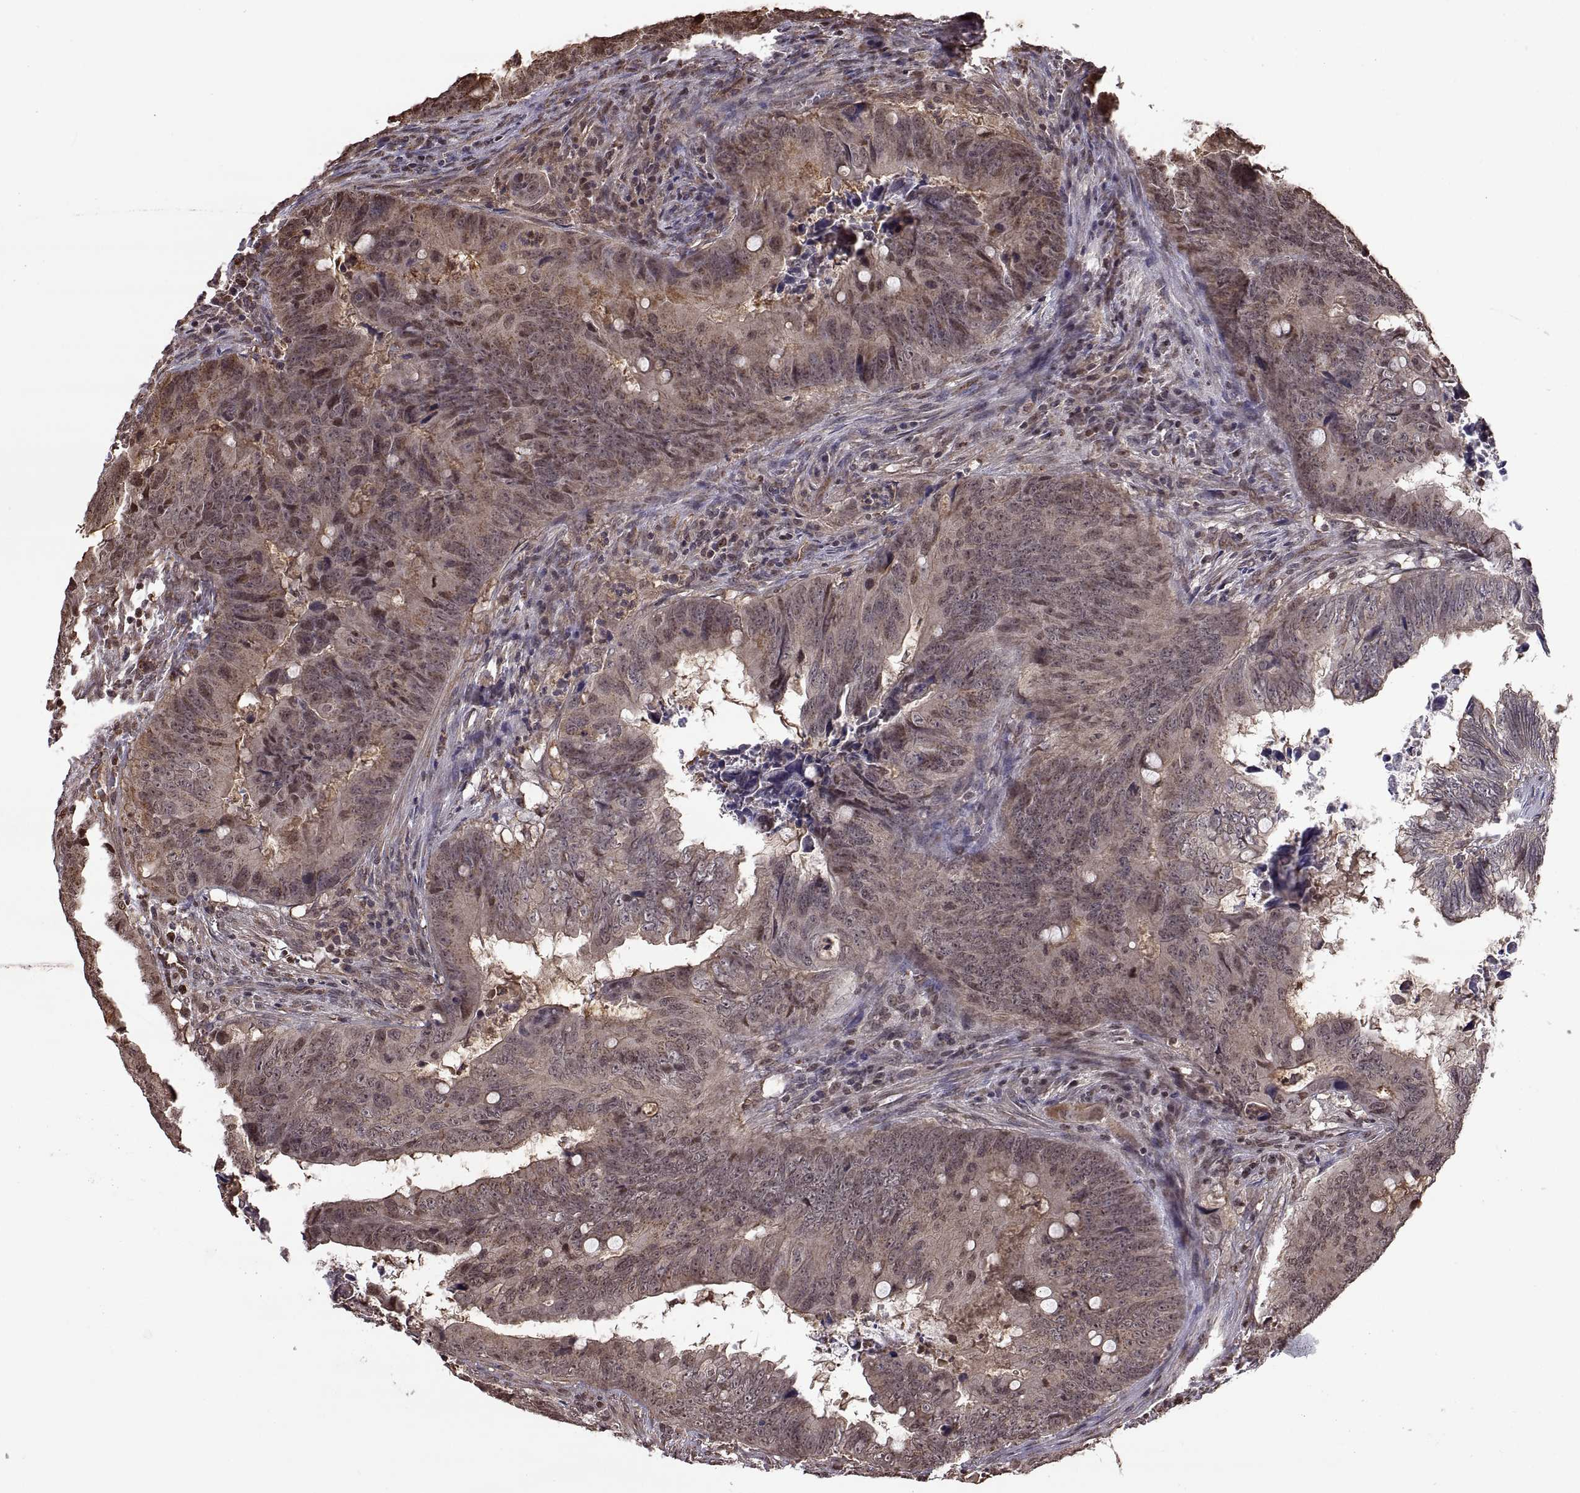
{"staining": {"intensity": "moderate", "quantity": "<25%", "location": "cytoplasmic/membranous"}, "tissue": "colorectal cancer", "cell_type": "Tumor cells", "image_type": "cancer", "snomed": [{"axis": "morphology", "description": "Adenocarcinoma, NOS"}, {"axis": "topography", "description": "Colon"}], "caption": "DAB immunohistochemical staining of human colorectal cancer demonstrates moderate cytoplasmic/membranous protein staining in about <25% of tumor cells.", "gene": "ARRB1", "patient": {"sex": "female", "age": 82}}